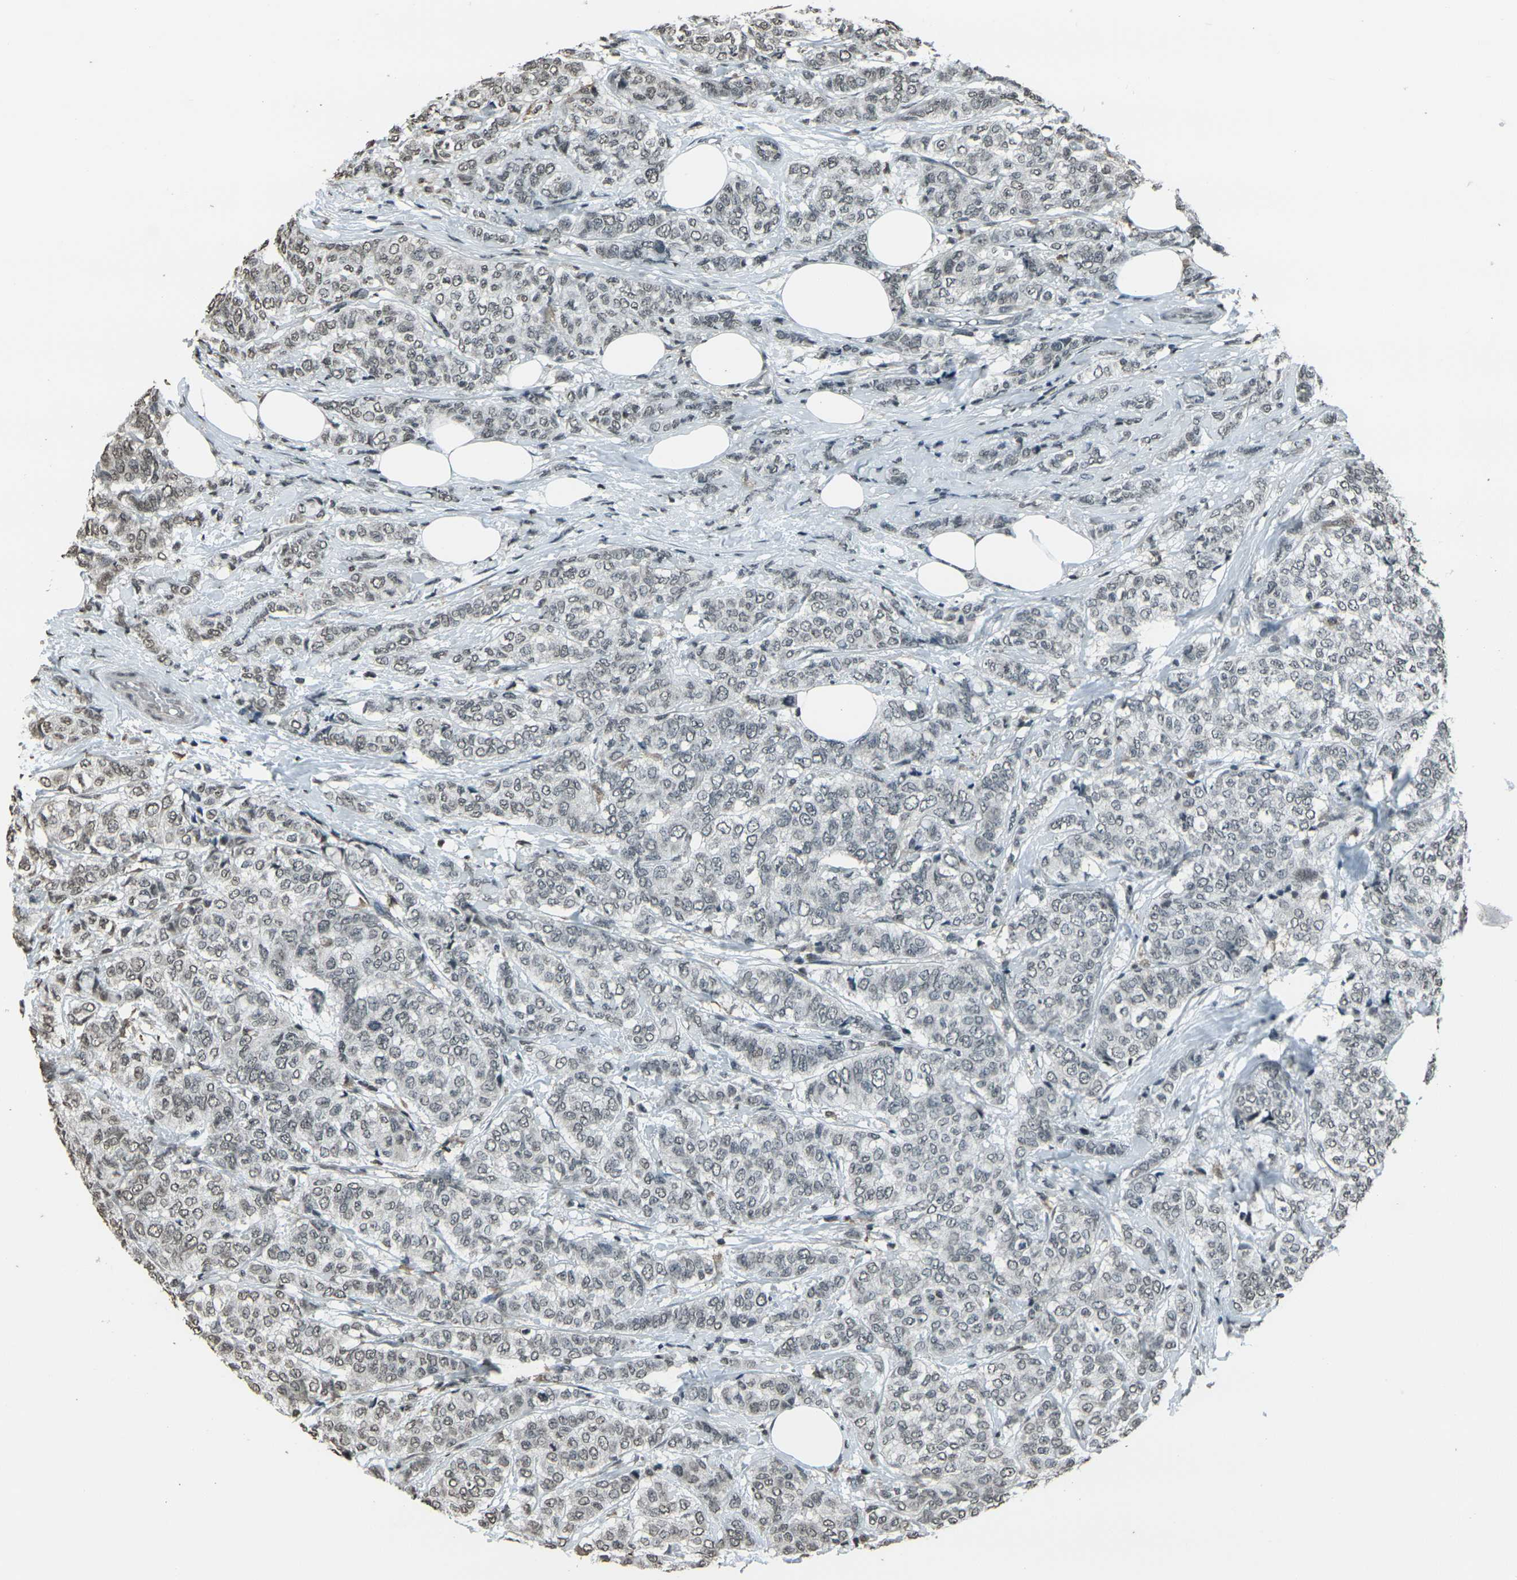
{"staining": {"intensity": "weak", "quantity": "25%-75%", "location": "nuclear"}, "tissue": "breast cancer", "cell_type": "Tumor cells", "image_type": "cancer", "snomed": [{"axis": "morphology", "description": "Lobular carcinoma"}, {"axis": "topography", "description": "Breast"}], "caption": "This is a photomicrograph of immunohistochemistry staining of breast lobular carcinoma, which shows weak expression in the nuclear of tumor cells.", "gene": "PRPF8", "patient": {"sex": "female", "age": 60}}